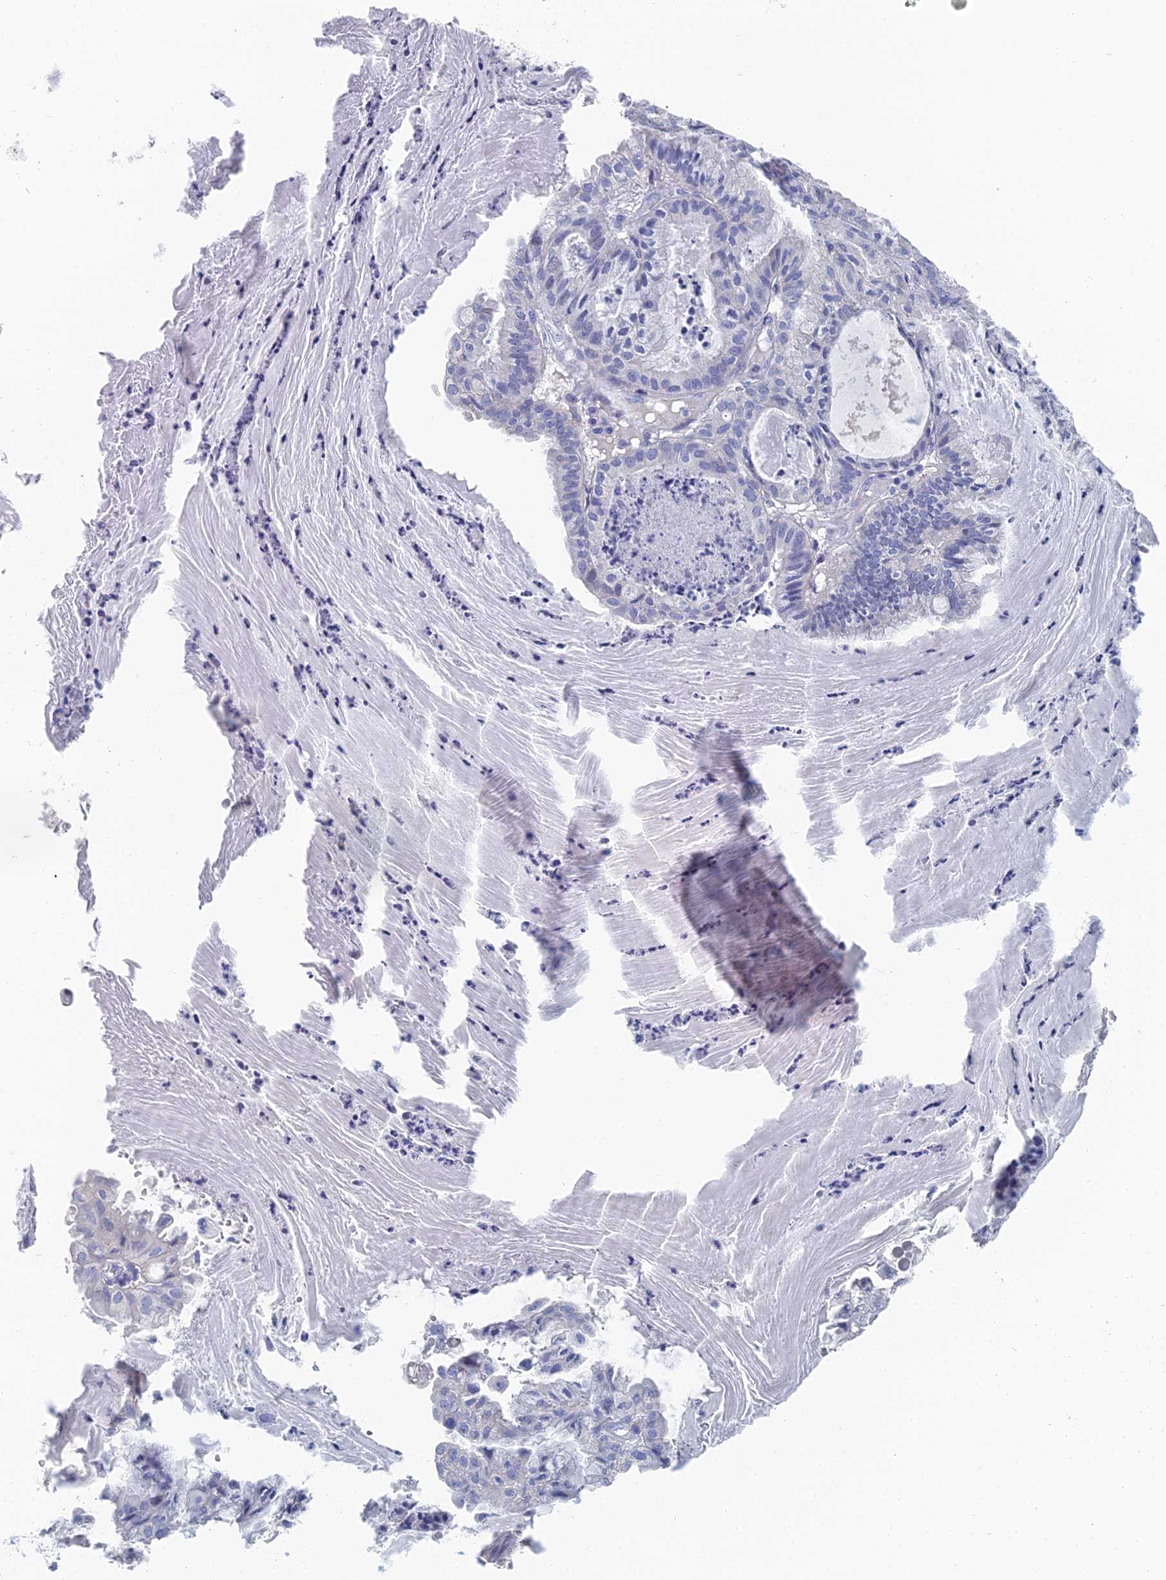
{"staining": {"intensity": "negative", "quantity": "none", "location": "none"}, "tissue": "endometrial cancer", "cell_type": "Tumor cells", "image_type": "cancer", "snomed": [{"axis": "morphology", "description": "Adenocarcinoma, NOS"}, {"axis": "topography", "description": "Endometrium"}], "caption": "Immunohistochemistry (IHC) photomicrograph of human adenocarcinoma (endometrial) stained for a protein (brown), which demonstrates no positivity in tumor cells.", "gene": "GFAP", "patient": {"sex": "female", "age": 86}}